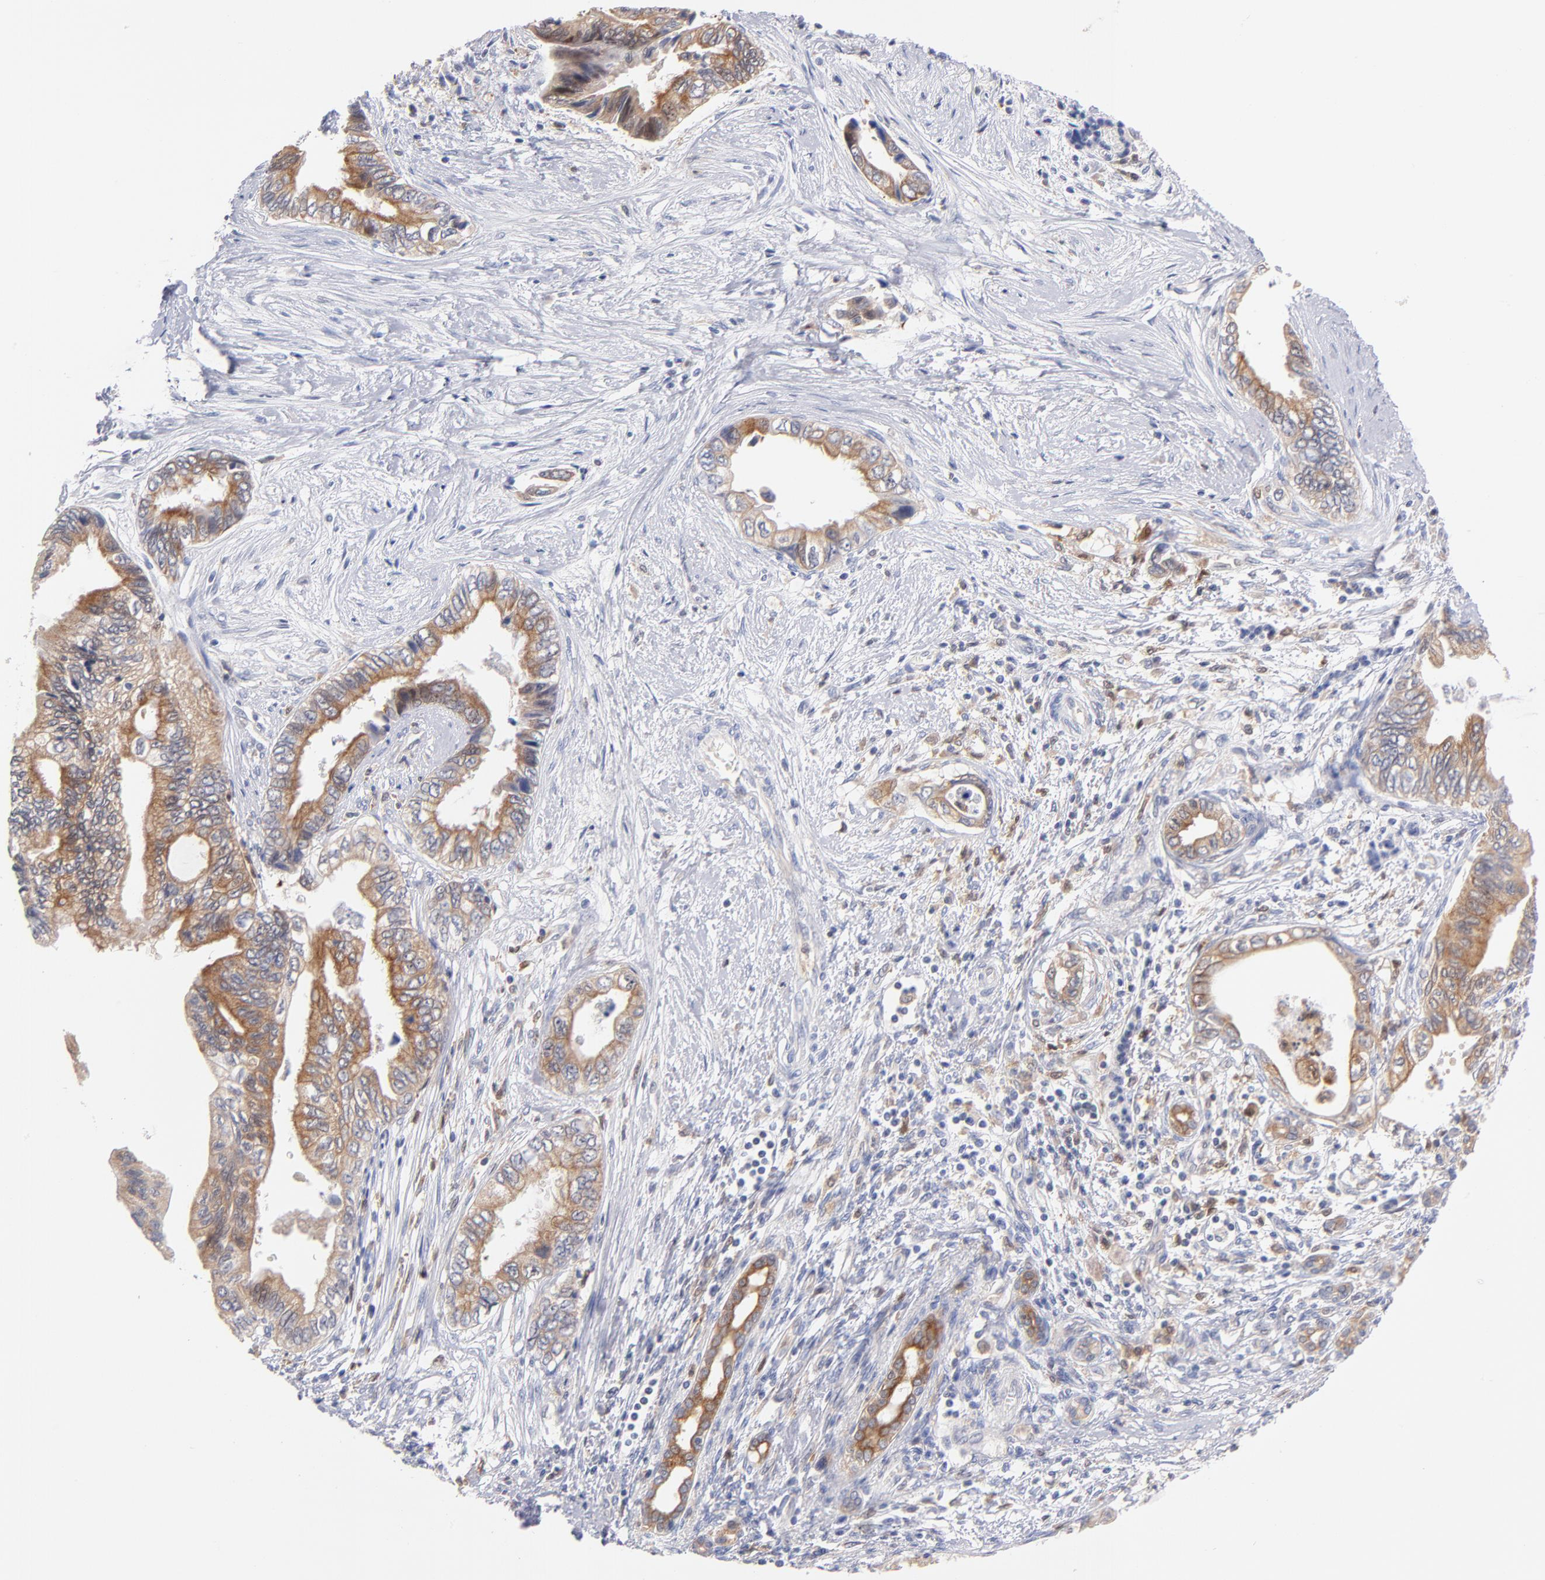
{"staining": {"intensity": "weak", "quantity": ">75%", "location": "cytoplasmic/membranous"}, "tissue": "pancreatic cancer", "cell_type": "Tumor cells", "image_type": "cancer", "snomed": [{"axis": "morphology", "description": "Adenocarcinoma, NOS"}, {"axis": "topography", "description": "Pancreas"}], "caption": "Immunohistochemistry (IHC) (DAB (3,3'-diaminobenzidine)) staining of pancreatic cancer (adenocarcinoma) displays weak cytoplasmic/membranous protein positivity in about >75% of tumor cells. (Stains: DAB in brown, nuclei in blue, Microscopy: brightfield microscopy at high magnification).", "gene": "BID", "patient": {"sex": "female", "age": 66}}